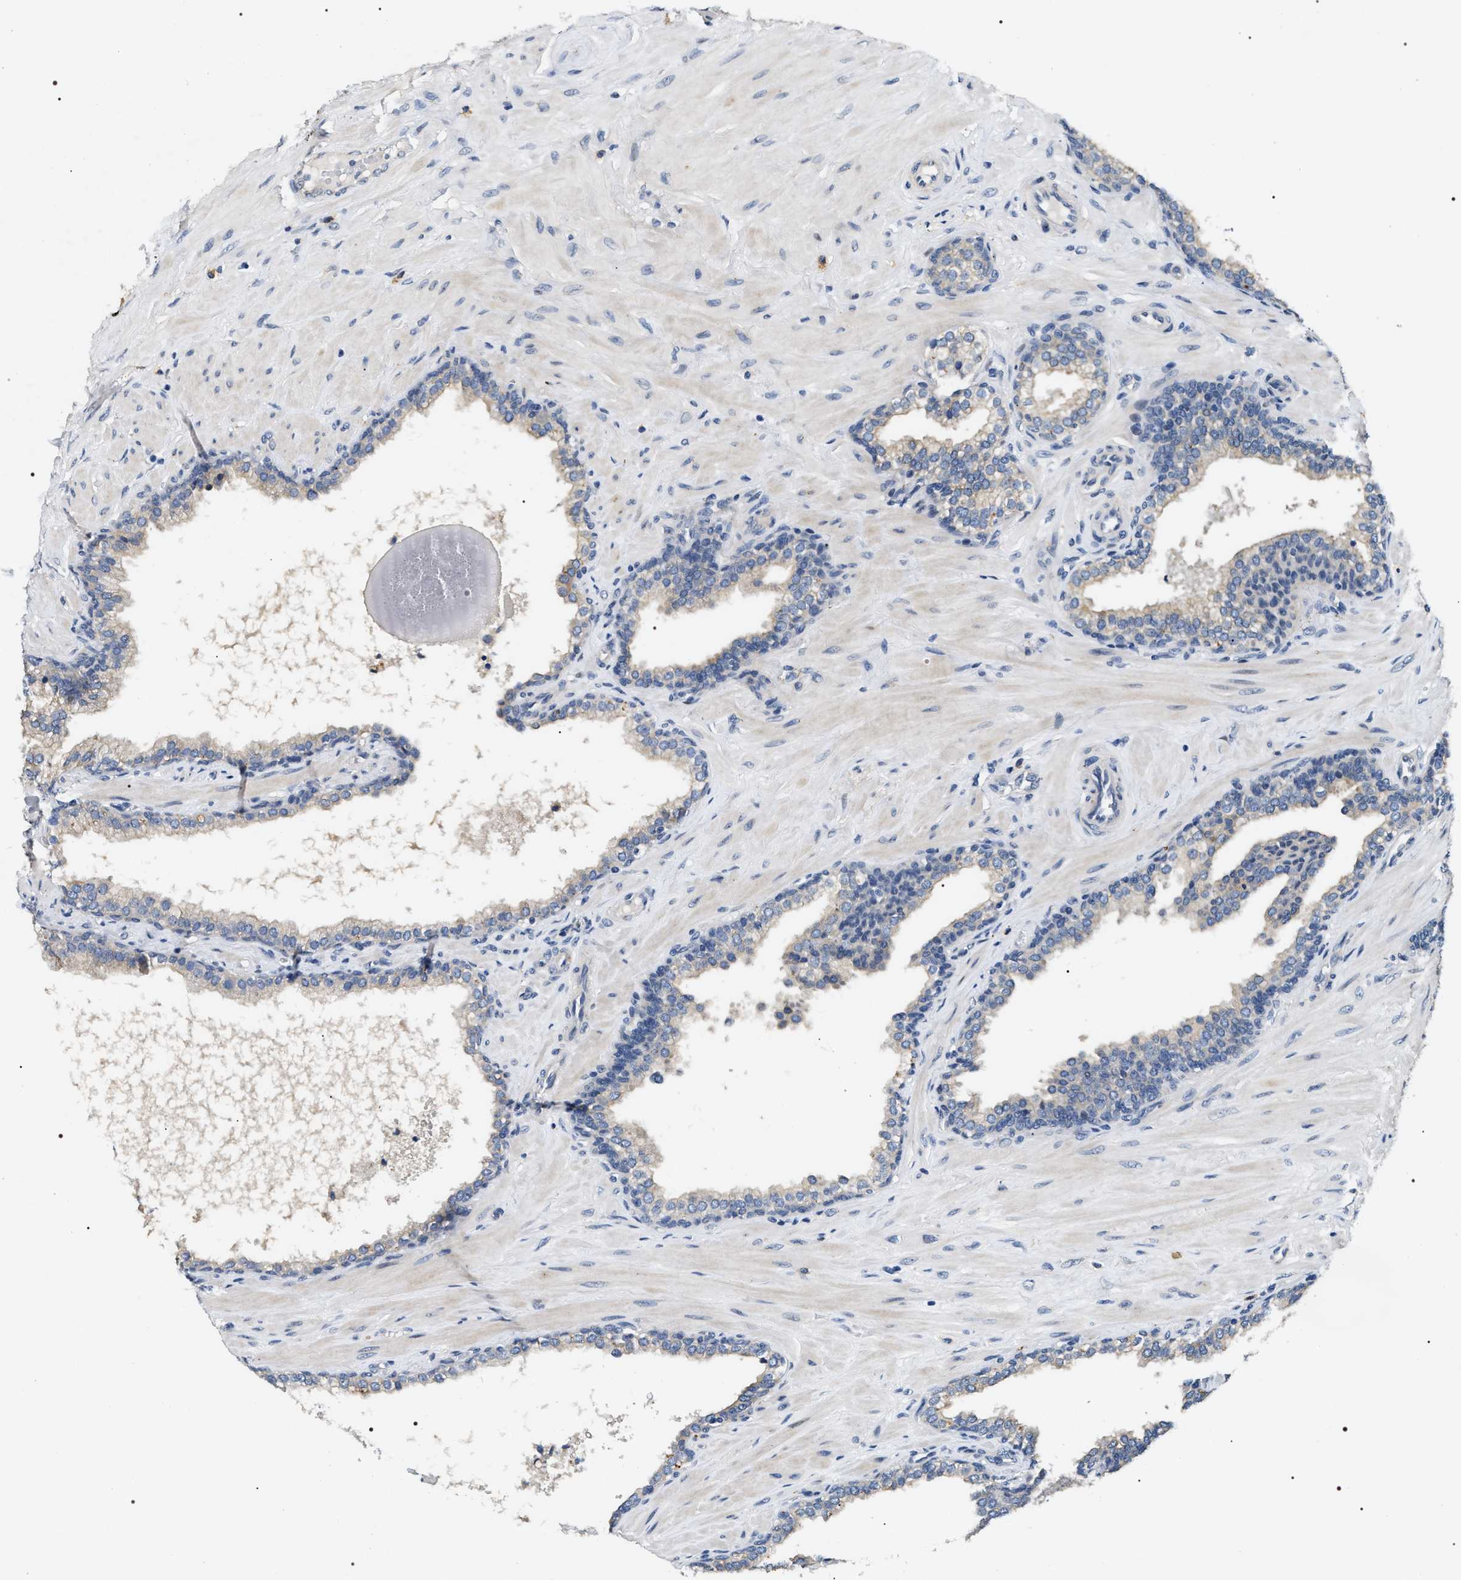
{"staining": {"intensity": "moderate", "quantity": "<25%", "location": "cytoplasmic/membranous"}, "tissue": "prostate cancer", "cell_type": "Tumor cells", "image_type": "cancer", "snomed": [{"axis": "morphology", "description": "Adenocarcinoma, High grade"}, {"axis": "topography", "description": "Prostate"}], "caption": "Protein expression analysis of human prostate cancer (high-grade adenocarcinoma) reveals moderate cytoplasmic/membranous positivity in about <25% of tumor cells. The staining was performed using DAB to visualize the protein expression in brown, while the nuclei were stained in blue with hematoxylin (Magnification: 20x).", "gene": "IFT81", "patient": {"sex": "male", "age": 52}}